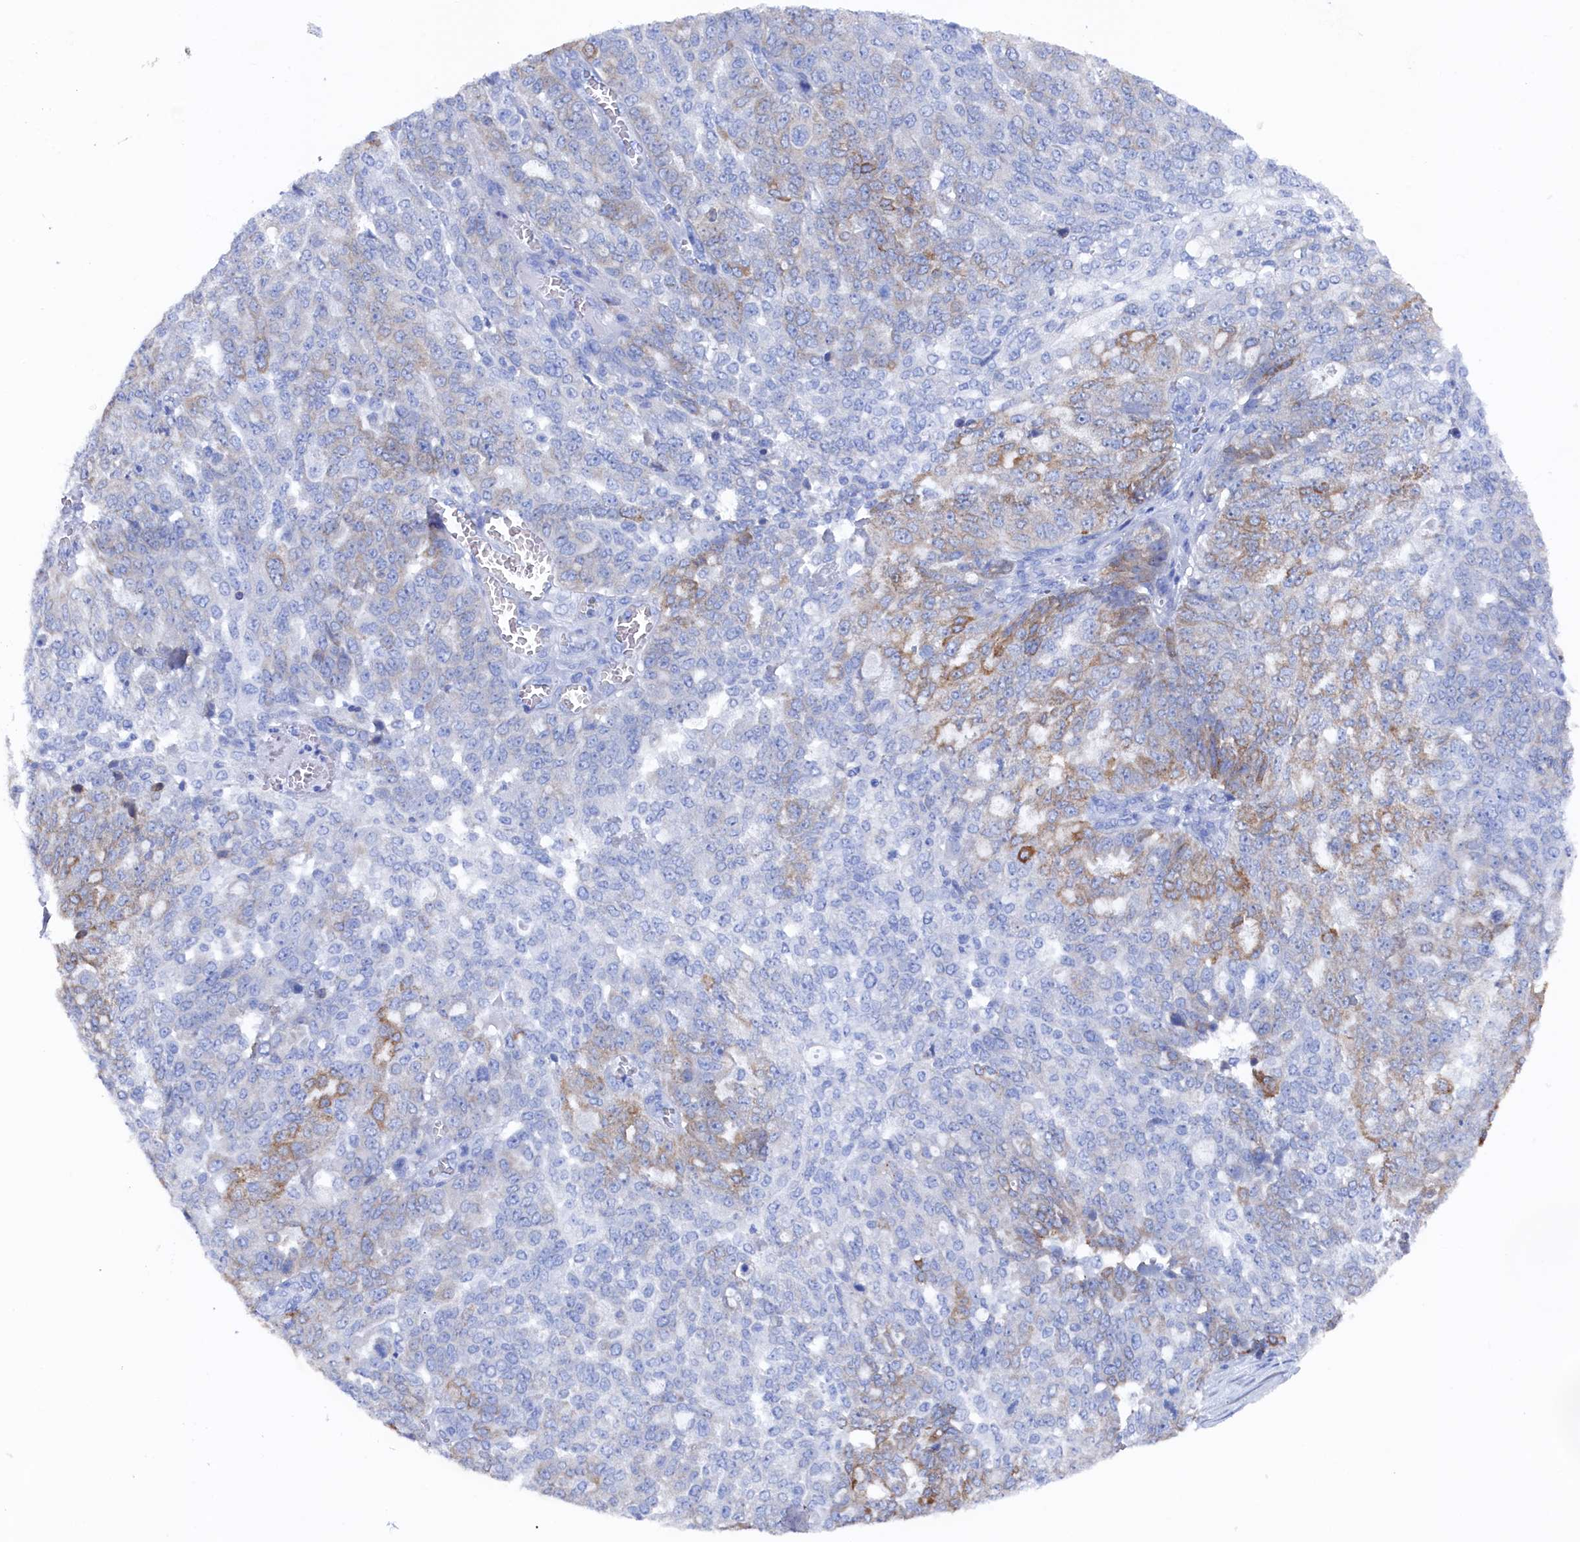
{"staining": {"intensity": "moderate", "quantity": "<25%", "location": "cytoplasmic/membranous"}, "tissue": "ovarian cancer", "cell_type": "Tumor cells", "image_type": "cancer", "snomed": [{"axis": "morphology", "description": "Cystadenocarcinoma, serous, NOS"}, {"axis": "topography", "description": "Soft tissue"}, {"axis": "topography", "description": "Ovary"}], "caption": "High-magnification brightfield microscopy of serous cystadenocarcinoma (ovarian) stained with DAB (brown) and counterstained with hematoxylin (blue). tumor cells exhibit moderate cytoplasmic/membranous expression is seen in about<25% of cells.", "gene": "TMOD2", "patient": {"sex": "female", "age": 57}}